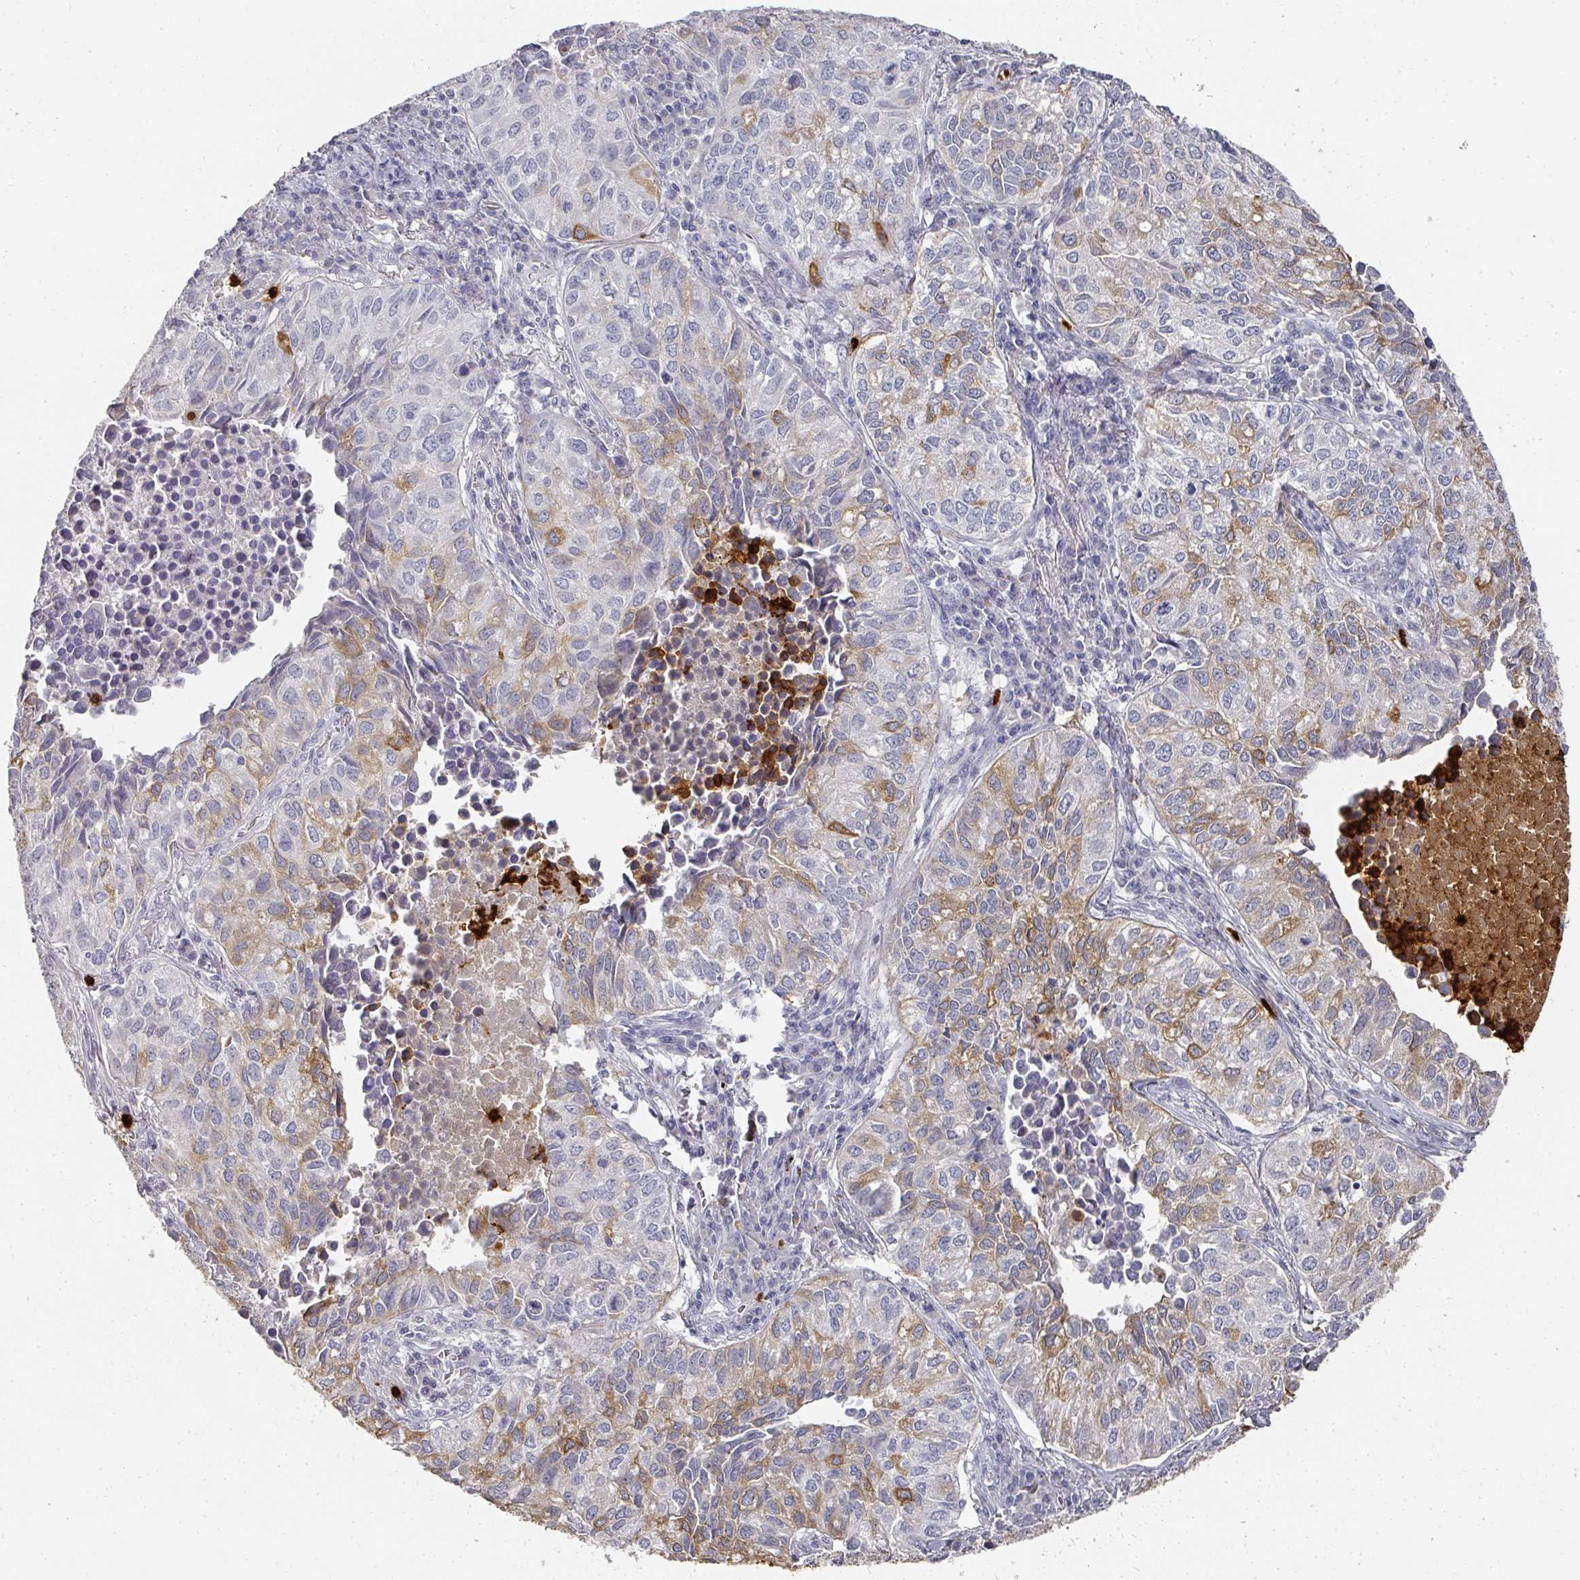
{"staining": {"intensity": "moderate", "quantity": "25%-75%", "location": "cytoplasmic/membranous"}, "tissue": "lung cancer", "cell_type": "Tumor cells", "image_type": "cancer", "snomed": [{"axis": "morphology", "description": "Adenocarcinoma, NOS"}, {"axis": "topography", "description": "Lung"}], "caption": "The immunohistochemical stain shows moderate cytoplasmic/membranous positivity in tumor cells of lung adenocarcinoma tissue. The protein is stained brown, and the nuclei are stained in blue (DAB IHC with brightfield microscopy, high magnification).", "gene": "CAMP", "patient": {"sex": "female", "age": 50}}